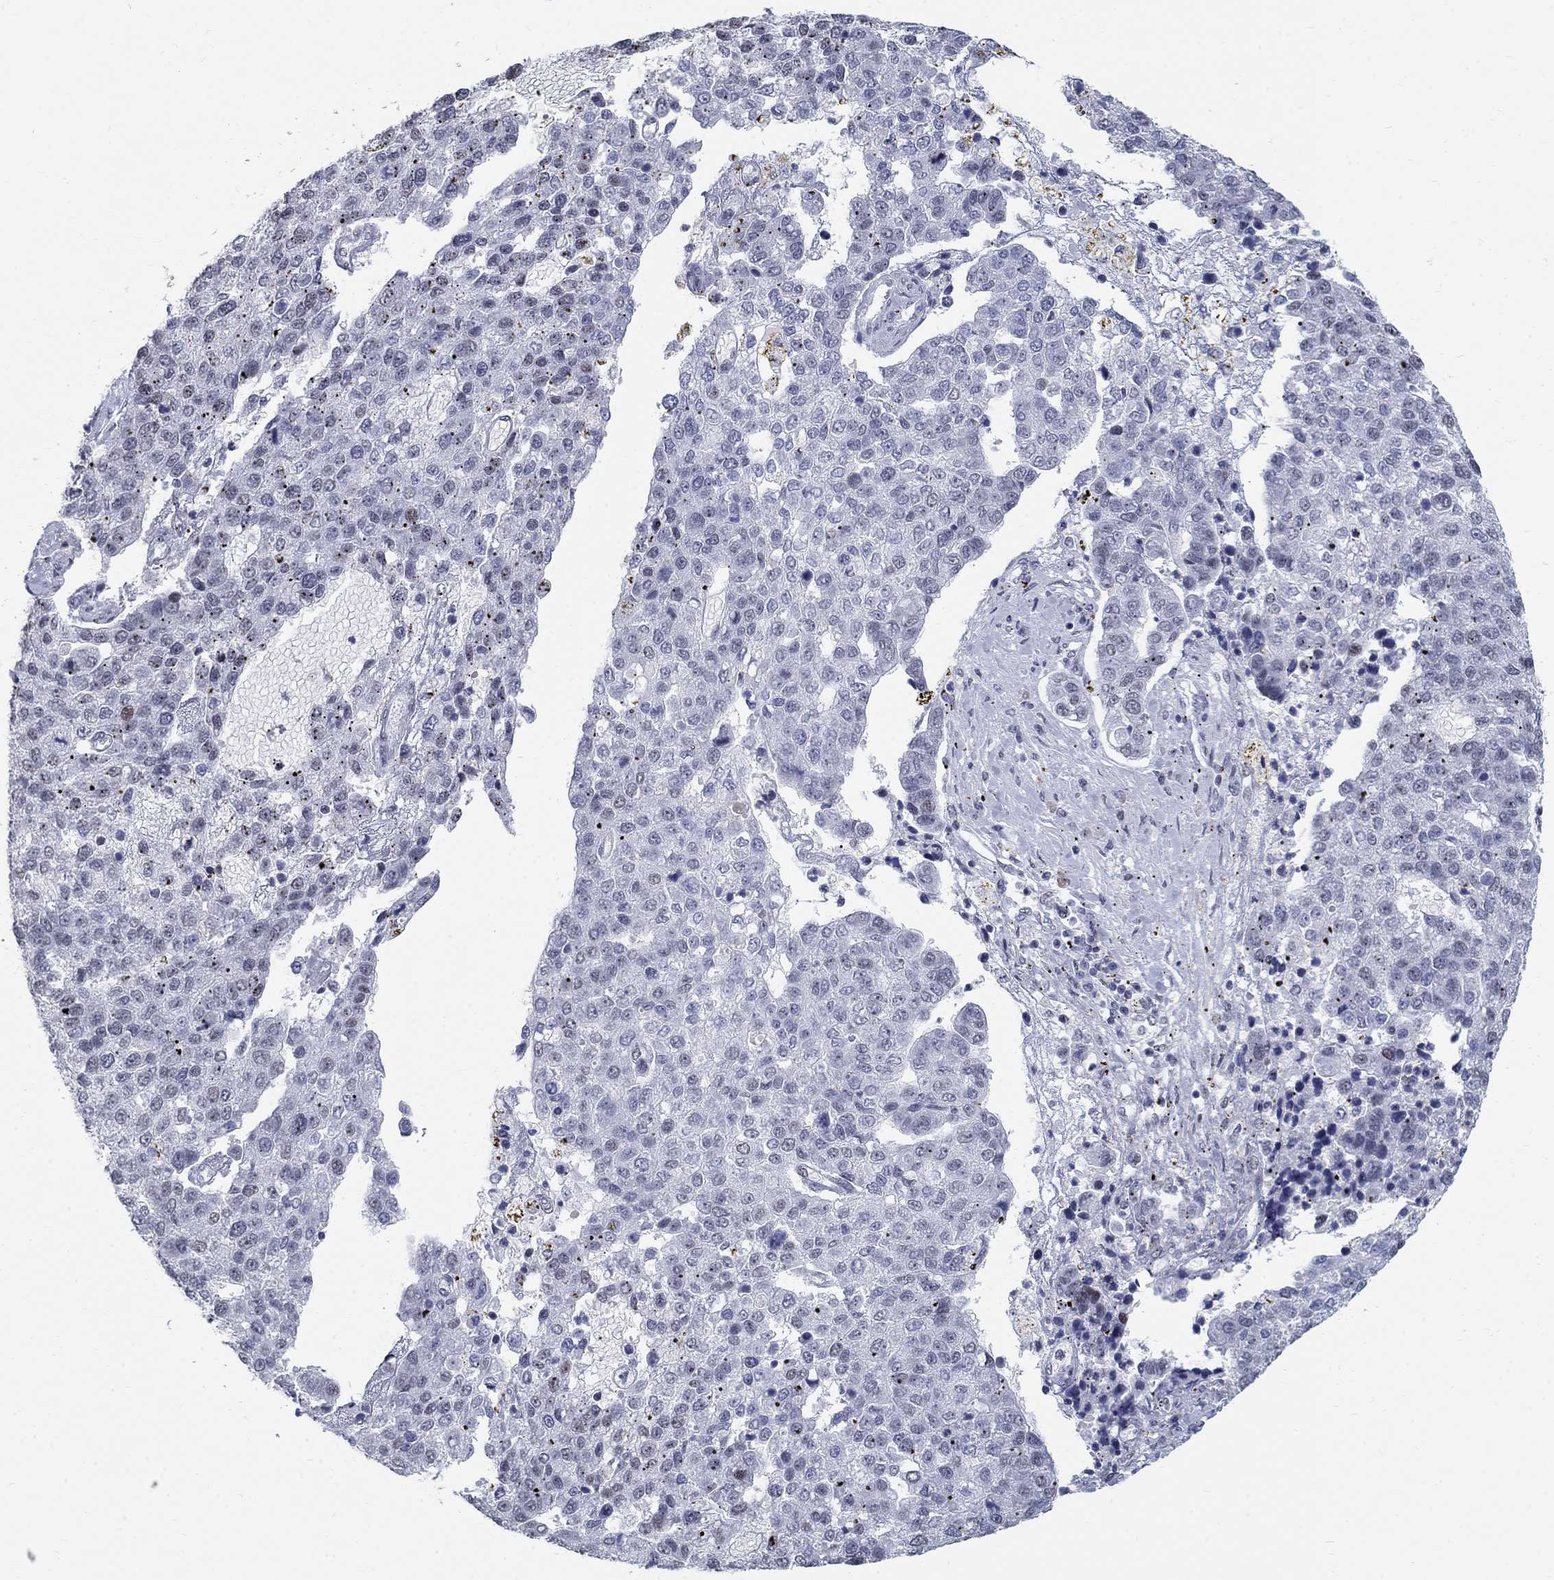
{"staining": {"intensity": "negative", "quantity": "none", "location": "none"}, "tissue": "pancreatic cancer", "cell_type": "Tumor cells", "image_type": "cancer", "snomed": [{"axis": "morphology", "description": "Adenocarcinoma, NOS"}, {"axis": "topography", "description": "Pancreas"}], "caption": "Pancreatic adenocarcinoma was stained to show a protein in brown. There is no significant expression in tumor cells.", "gene": "BHLHE22", "patient": {"sex": "female", "age": 61}}